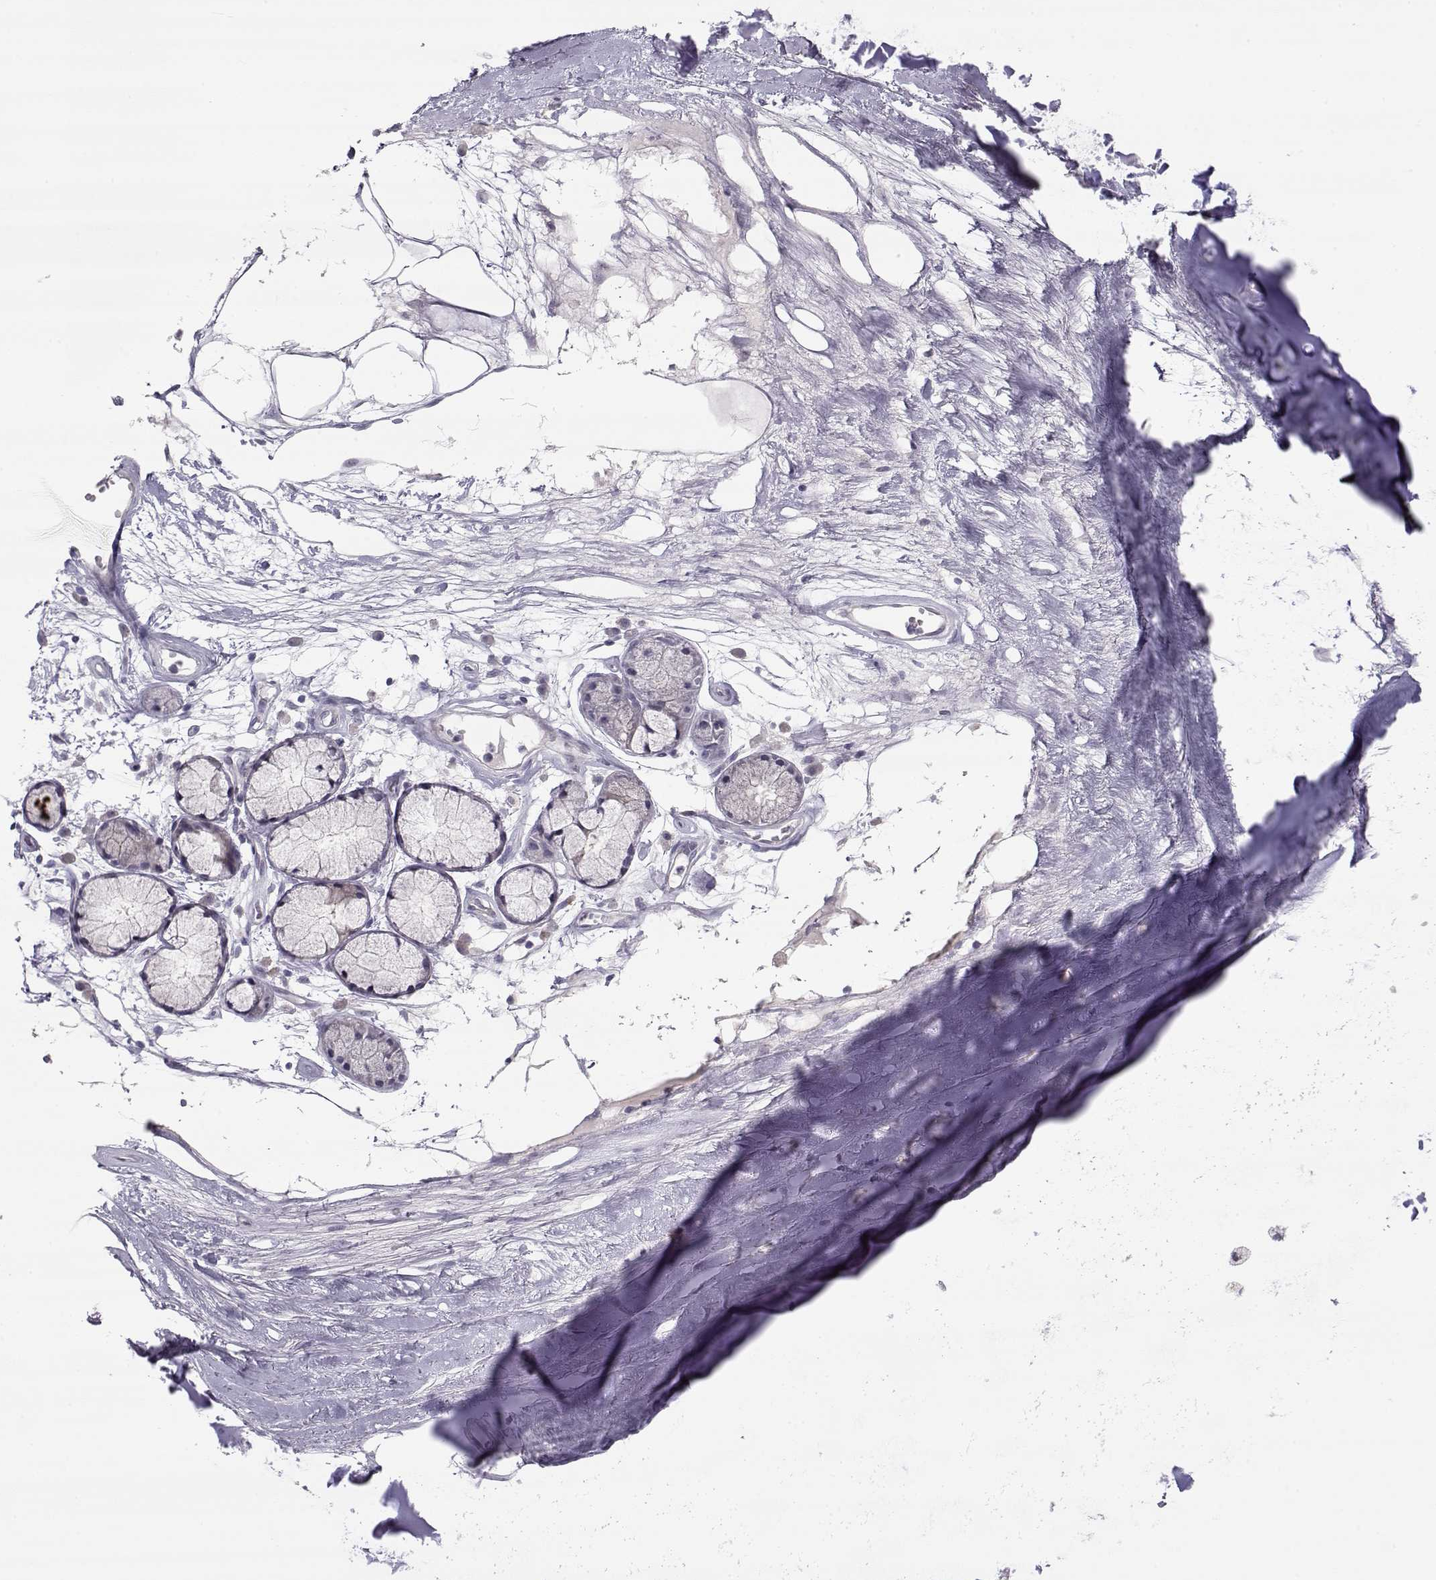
{"staining": {"intensity": "negative", "quantity": "none", "location": "none"}, "tissue": "soft tissue", "cell_type": "Chondrocytes", "image_type": "normal", "snomed": [{"axis": "morphology", "description": "Normal tissue, NOS"}, {"axis": "morphology", "description": "Squamous cell carcinoma, NOS"}, {"axis": "topography", "description": "Cartilage tissue"}, {"axis": "topography", "description": "Lung"}], "caption": "Immunohistochemistry photomicrograph of benign human soft tissue stained for a protein (brown), which exhibits no expression in chondrocytes. Brightfield microscopy of immunohistochemistry (IHC) stained with DAB (3,3'-diaminobenzidine) (brown) and hematoxylin (blue), captured at high magnification.", "gene": "NPVF", "patient": {"sex": "male", "age": 66}}